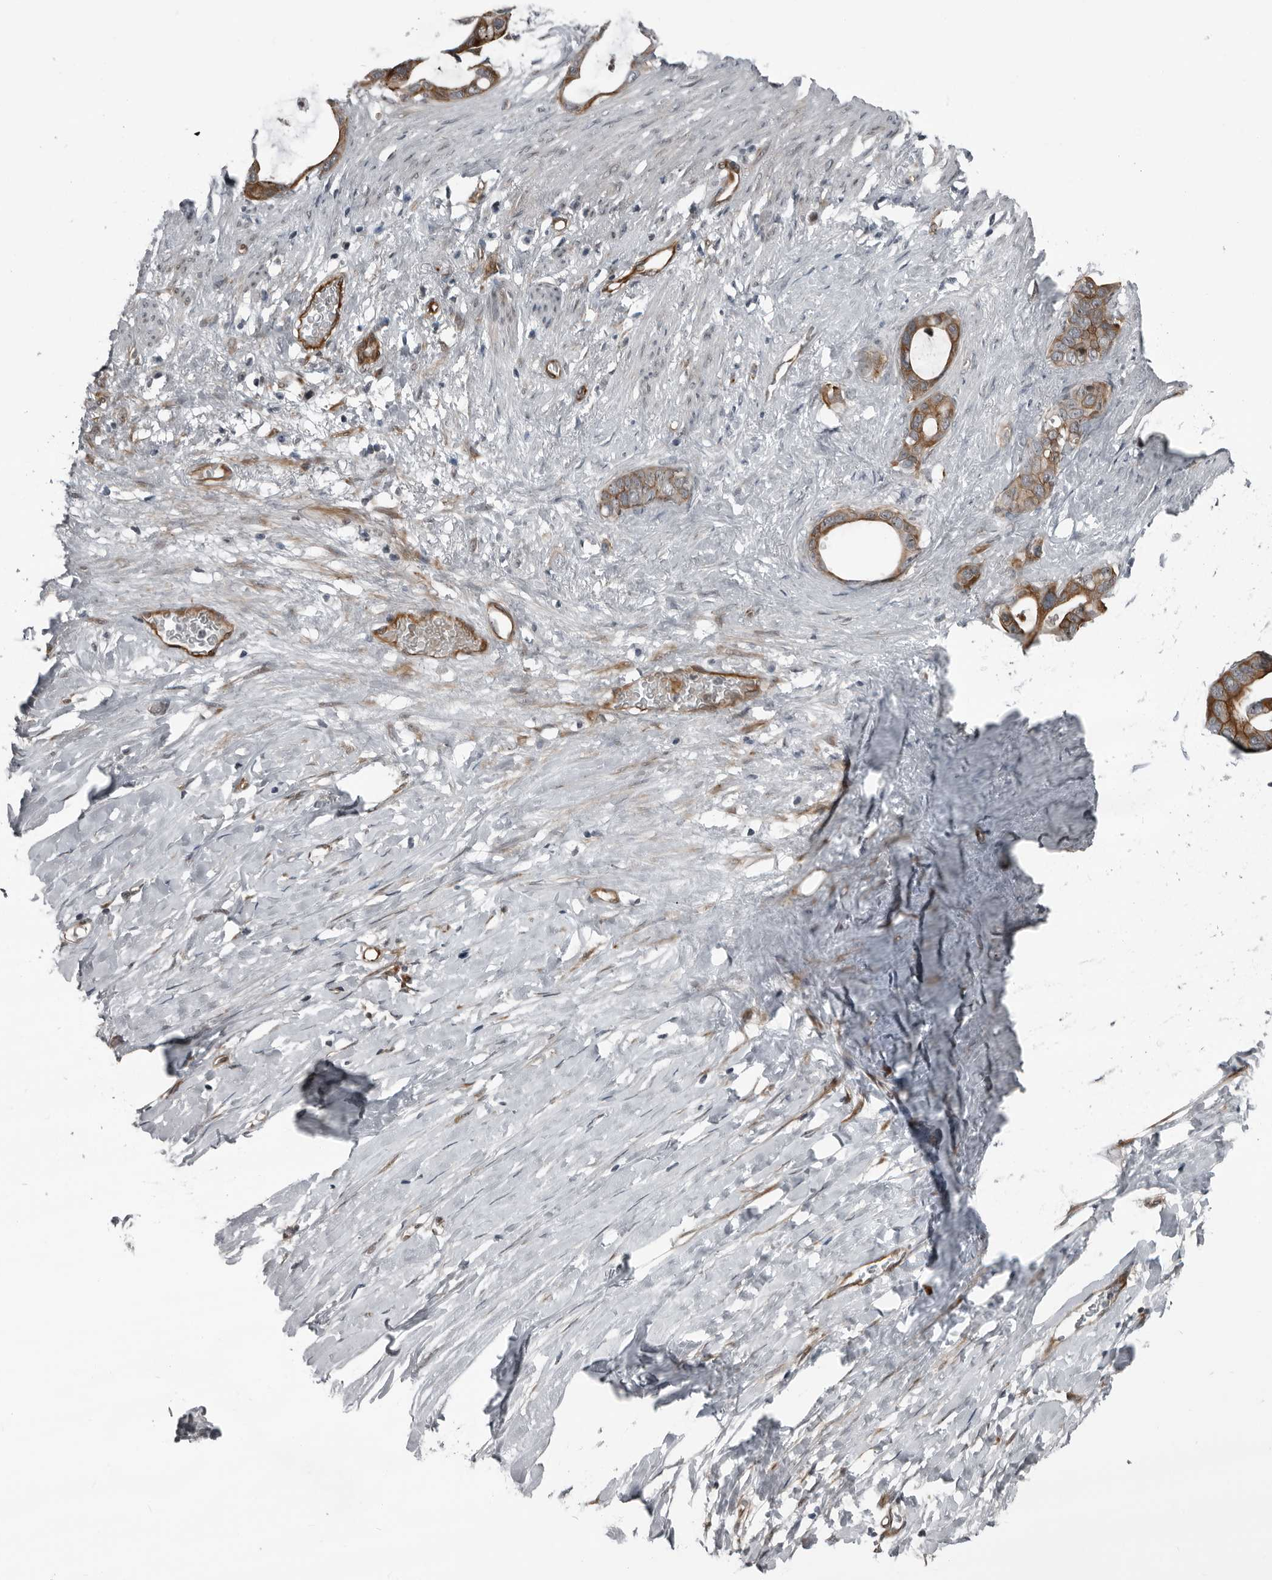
{"staining": {"intensity": "moderate", "quantity": ">75%", "location": "cytoplasmic/membranous"}, "tissue": "stomach cancer", "cell_type": "Tumor cells", "image_type": "cancer", "snomed": [{"axis": "morphology", "description": "Adenocarcinoma, NOS"}, {"axis": "topography", "description": "Stomach"}], "caption": "Tumor cells exhibit medium levels of moderate cytoplasmic/membranous positivity in approximately >75% of cells in stomach adenocarcinoma.", "gene": "FAM102B", "patient": {"sex": "female", "age": 75}}